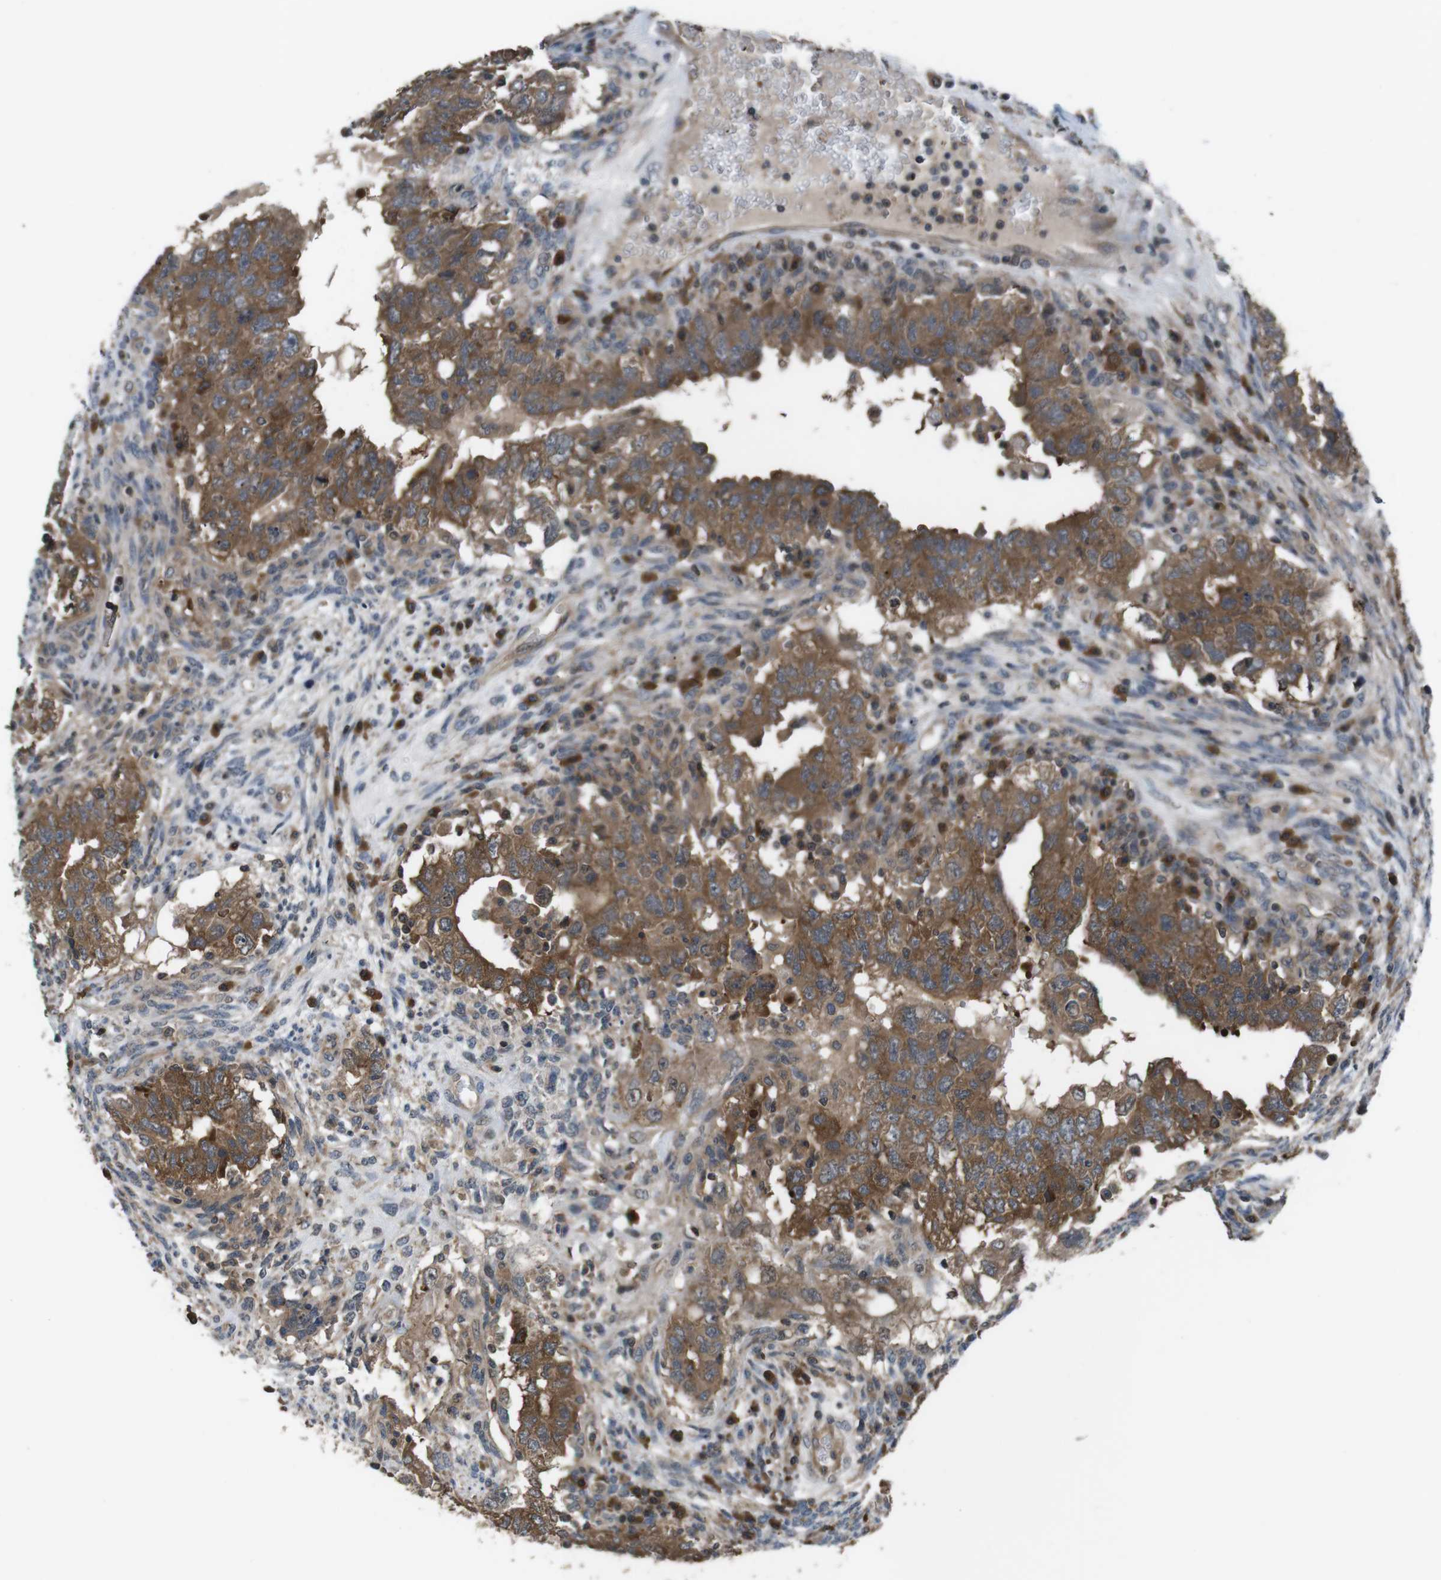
{"staining": {"intensity": "moderate", "quantity": ">75%", "location": "cytoplasmic/membranous"}, "tissue": "testis cancer", "cell_type": "Tumor cells", "image_type": "cancer", "snomed": [{"axis": "morphology", "description": "Carcinoma, Embryonal, NOS"}, {"axis": "topography", "description": "Testis"}], "caption": "Protein staining of embryonal carcinoma (testis) tissue demonstrates moderate cytoplasmic/membranous expression in approximately >75% of tumor cells.", "gene": "SLC22A23", "patient": {"sex": "male", "age": 26}}